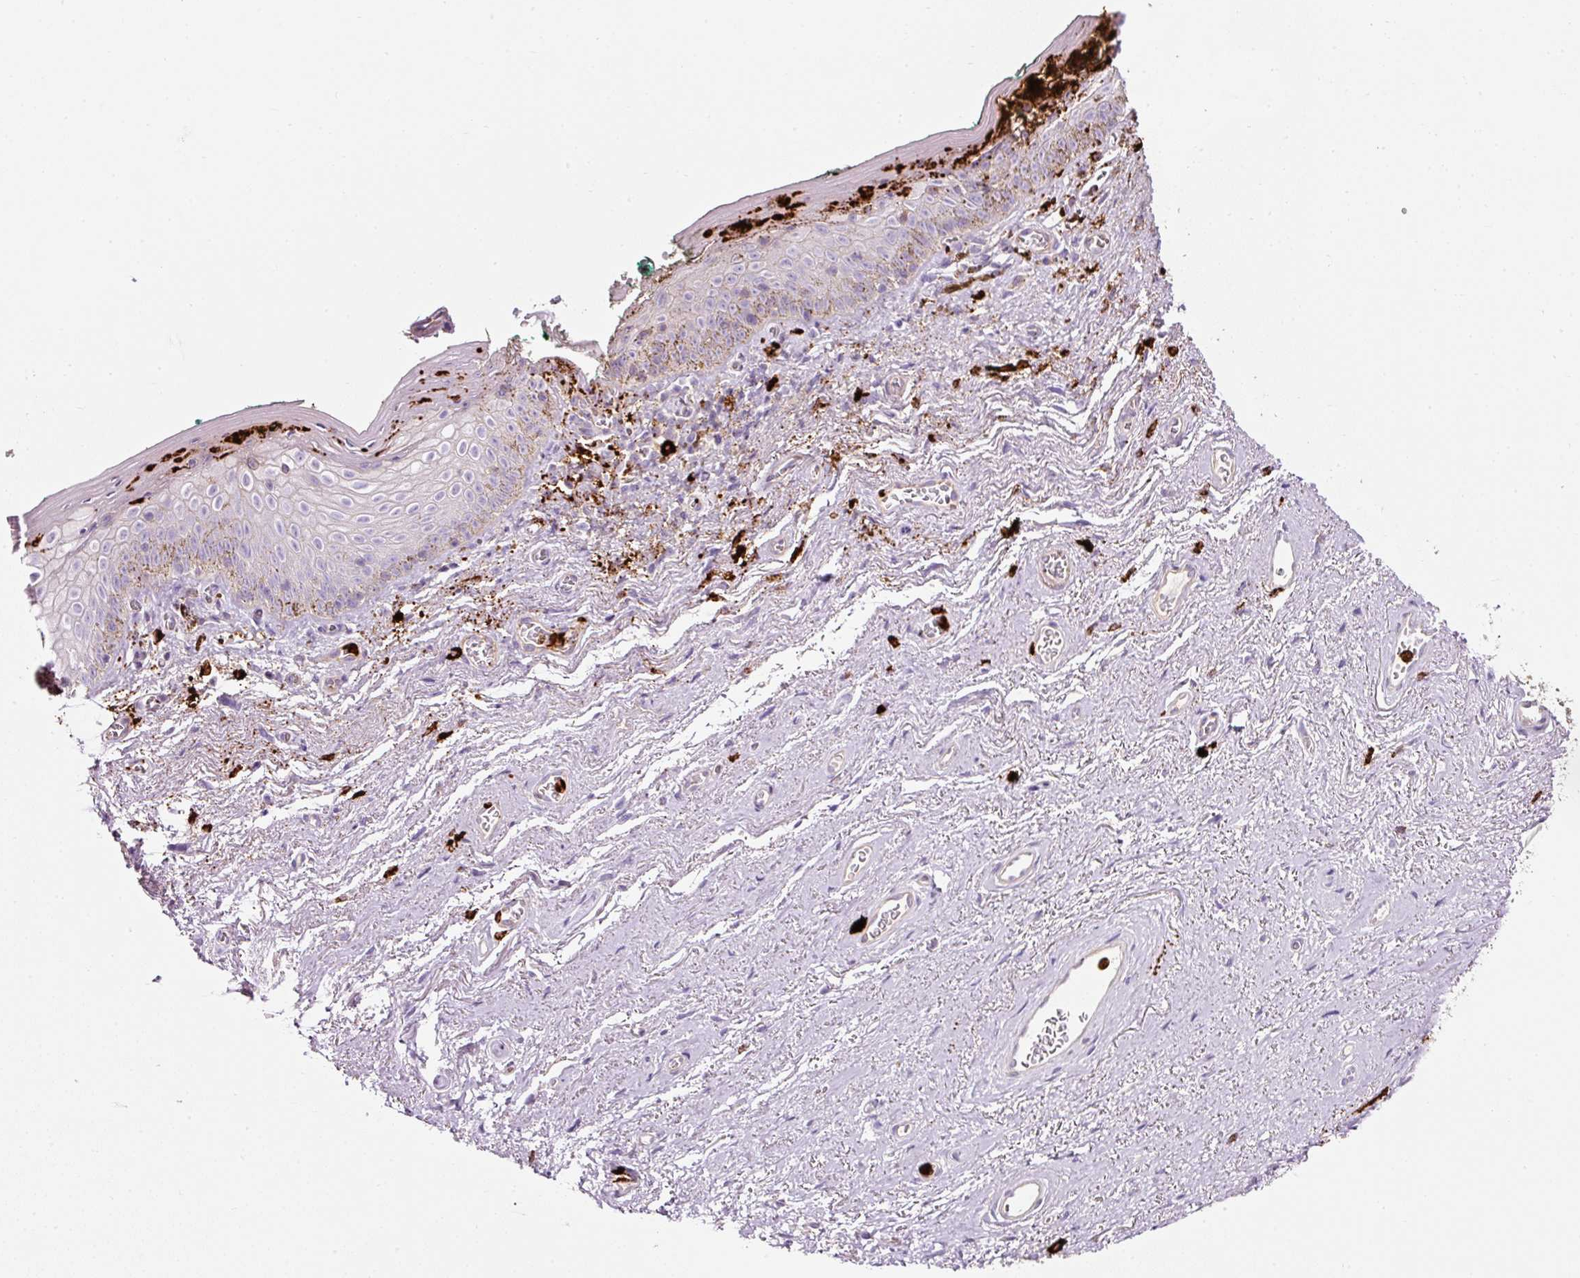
{"staining": {"intensity": "negative", "quantity": "none", "location": "none"}, "tissue": "vagina", "cell_type": "Squamous epithelial cells", "image_type": "normal", "snomed": [{"axis": "morphology", "description": "Normal tissue, NOS"}, {"axis": "topography", "description": "Vulva"}, {"axis": "topography", "description": "Vagina"}, {"axis": "topography", "description": "Peripheral nerve tissue"}], "caption": "Protein analysis of benign vagina shows no significant staining in squamous epithelial cells.", "gene": "MAP3K3", "patient": {"sex": "female", "age": 66}}